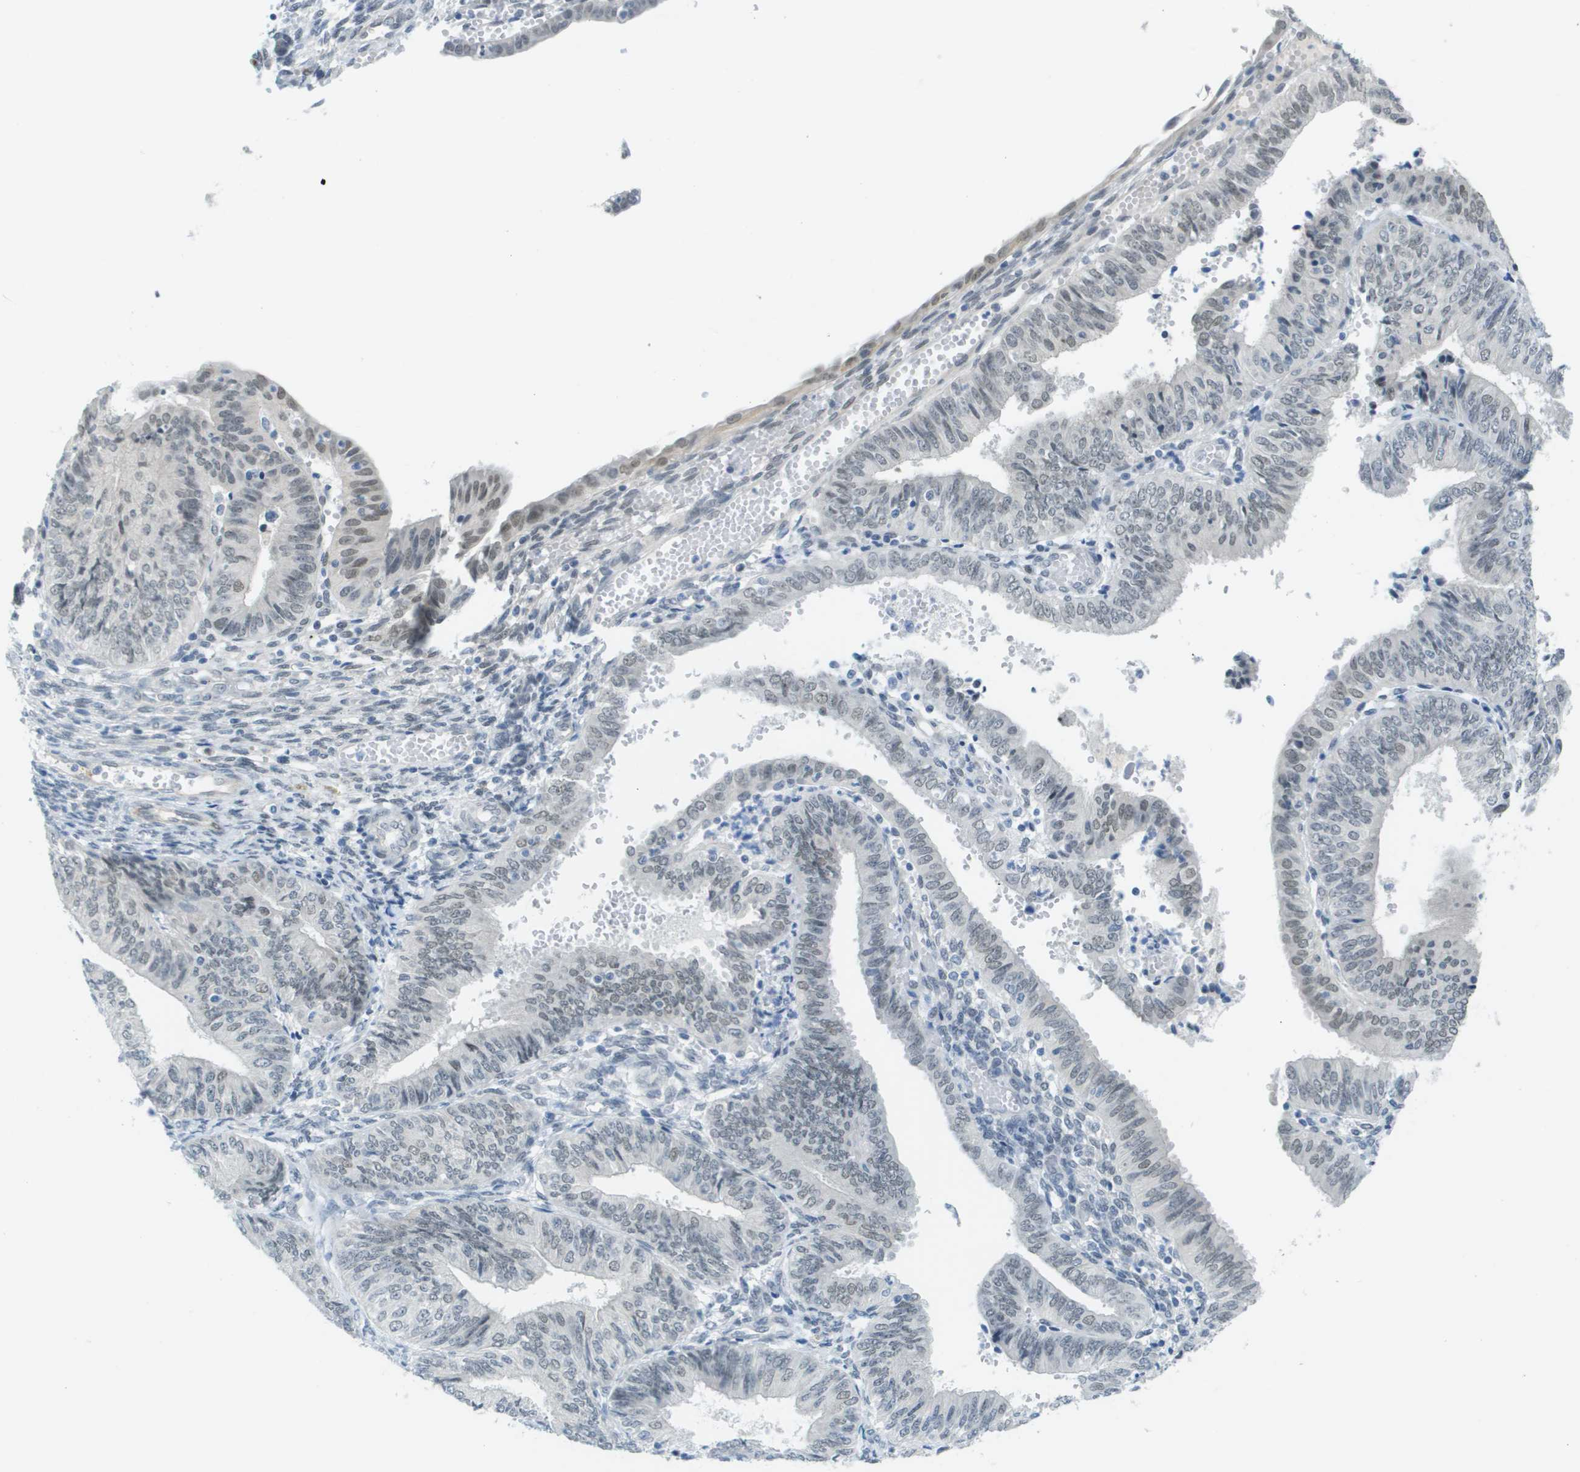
{"staining": {"intensity": "weak", "quantity": "<25%", "location": "nuclear"}, "tissue": "endometrial cancer", "cell_type": "Tumor cells", "image_type": "cancer", "snomed": [{"axis": "morphology", "description": "Adenocarcinoma, NOS"}, {"axis": "topography", "description": "Endometrium"}], "caption": "Immunohistochemistry image of human endometrial adenocarcinoma stained for a protein (brown), which exhibits no expression in tumor cells.", "gene": "ARID1B", "patient": {"sex": "female", "age": 58}}